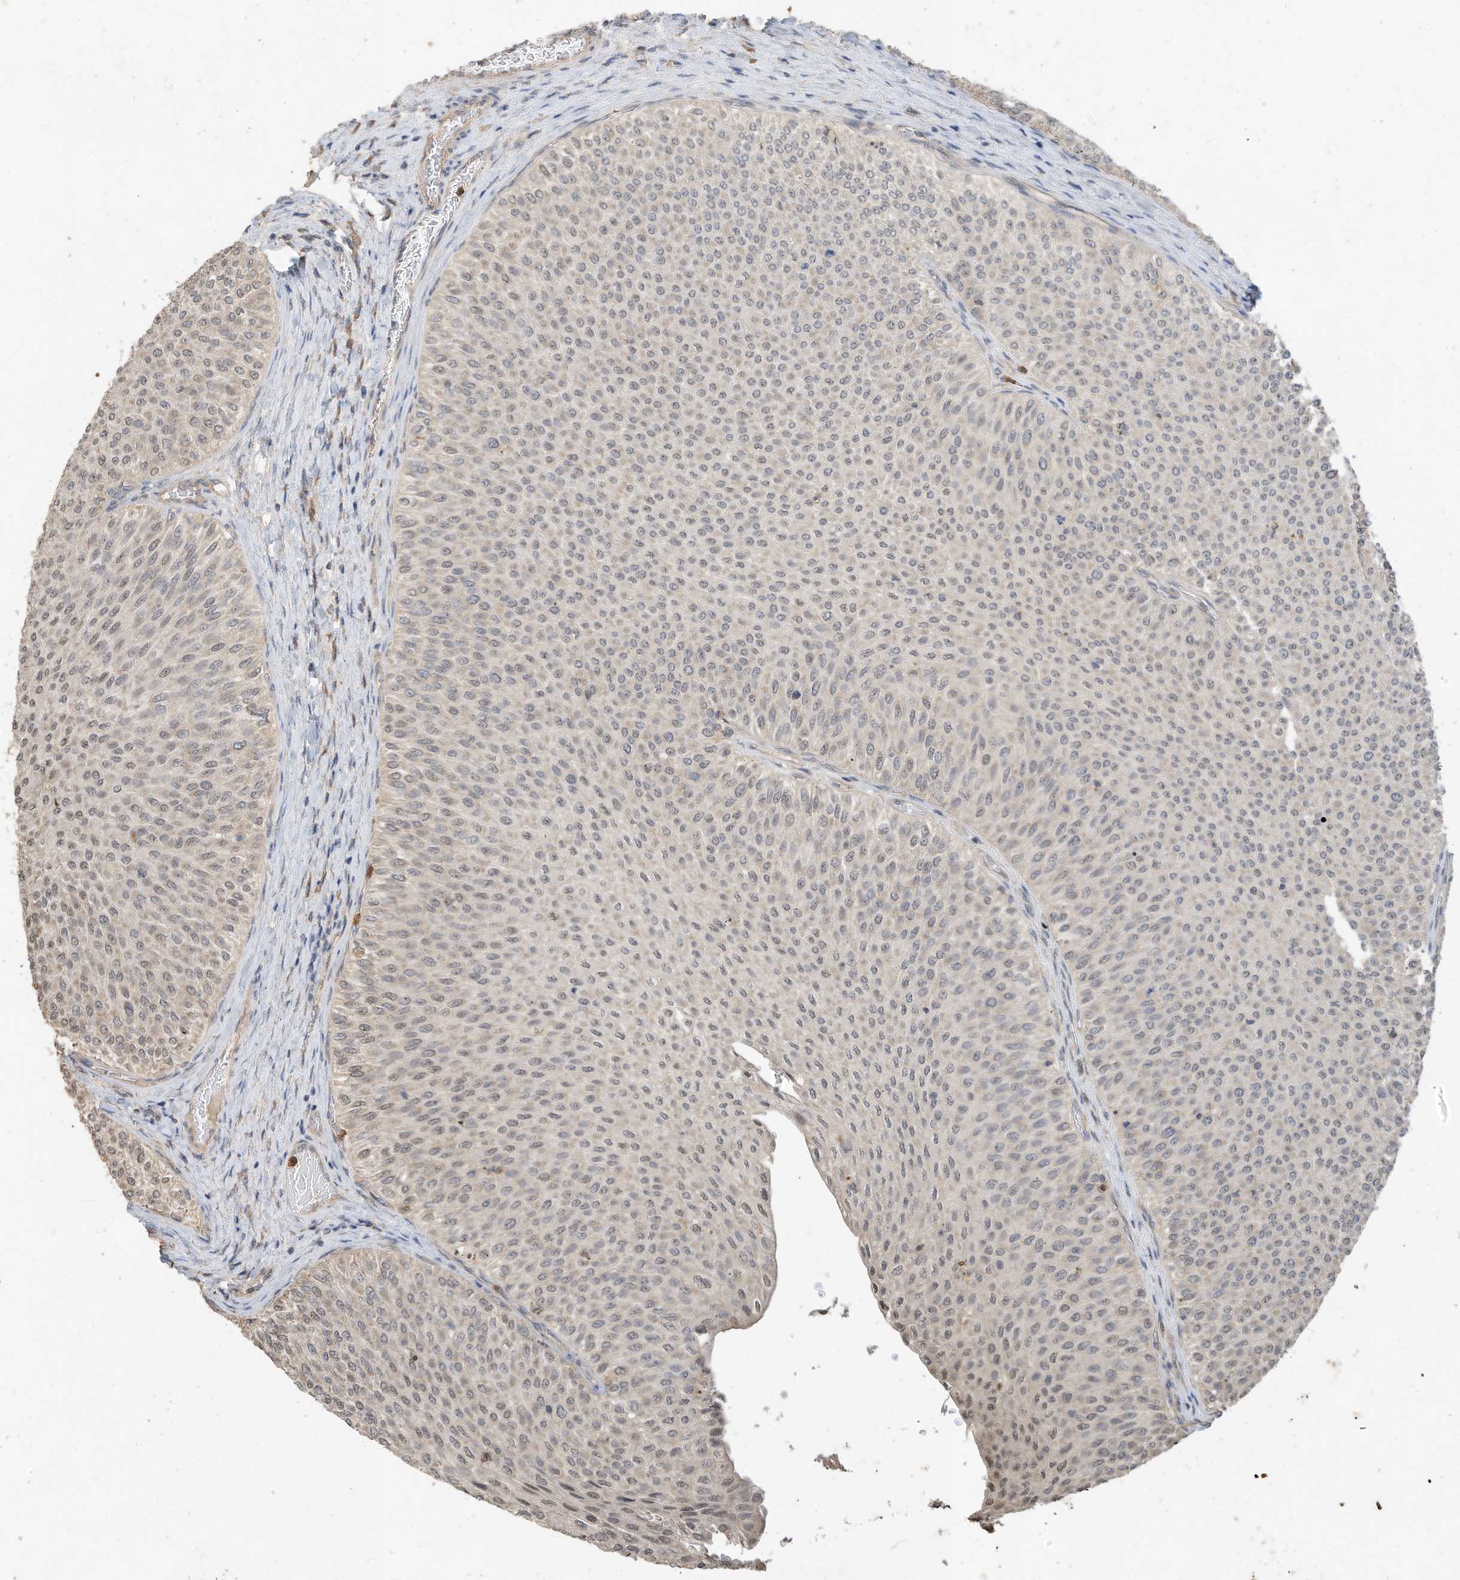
{"staining": {"intensity": "weak", "quantity": "25%-75%", "location": "nuclear"}, "tissue": "urothelial cancer", "cell_type": "Tumor cells", "image_type": "cancer", "snomed": [{"axis": "morphology", "description": "Urothelial carcinoma, Low grade"}, {"axis": "topography", "description": "Urinary bladder"}], "caption": "Protein expression analysis of human urothelial cancer reveals weak nuclear positivity in about 25%-75% of tumor cells.", "gene": "OFD1", "patient": {"sex": "male", "age": 78}}